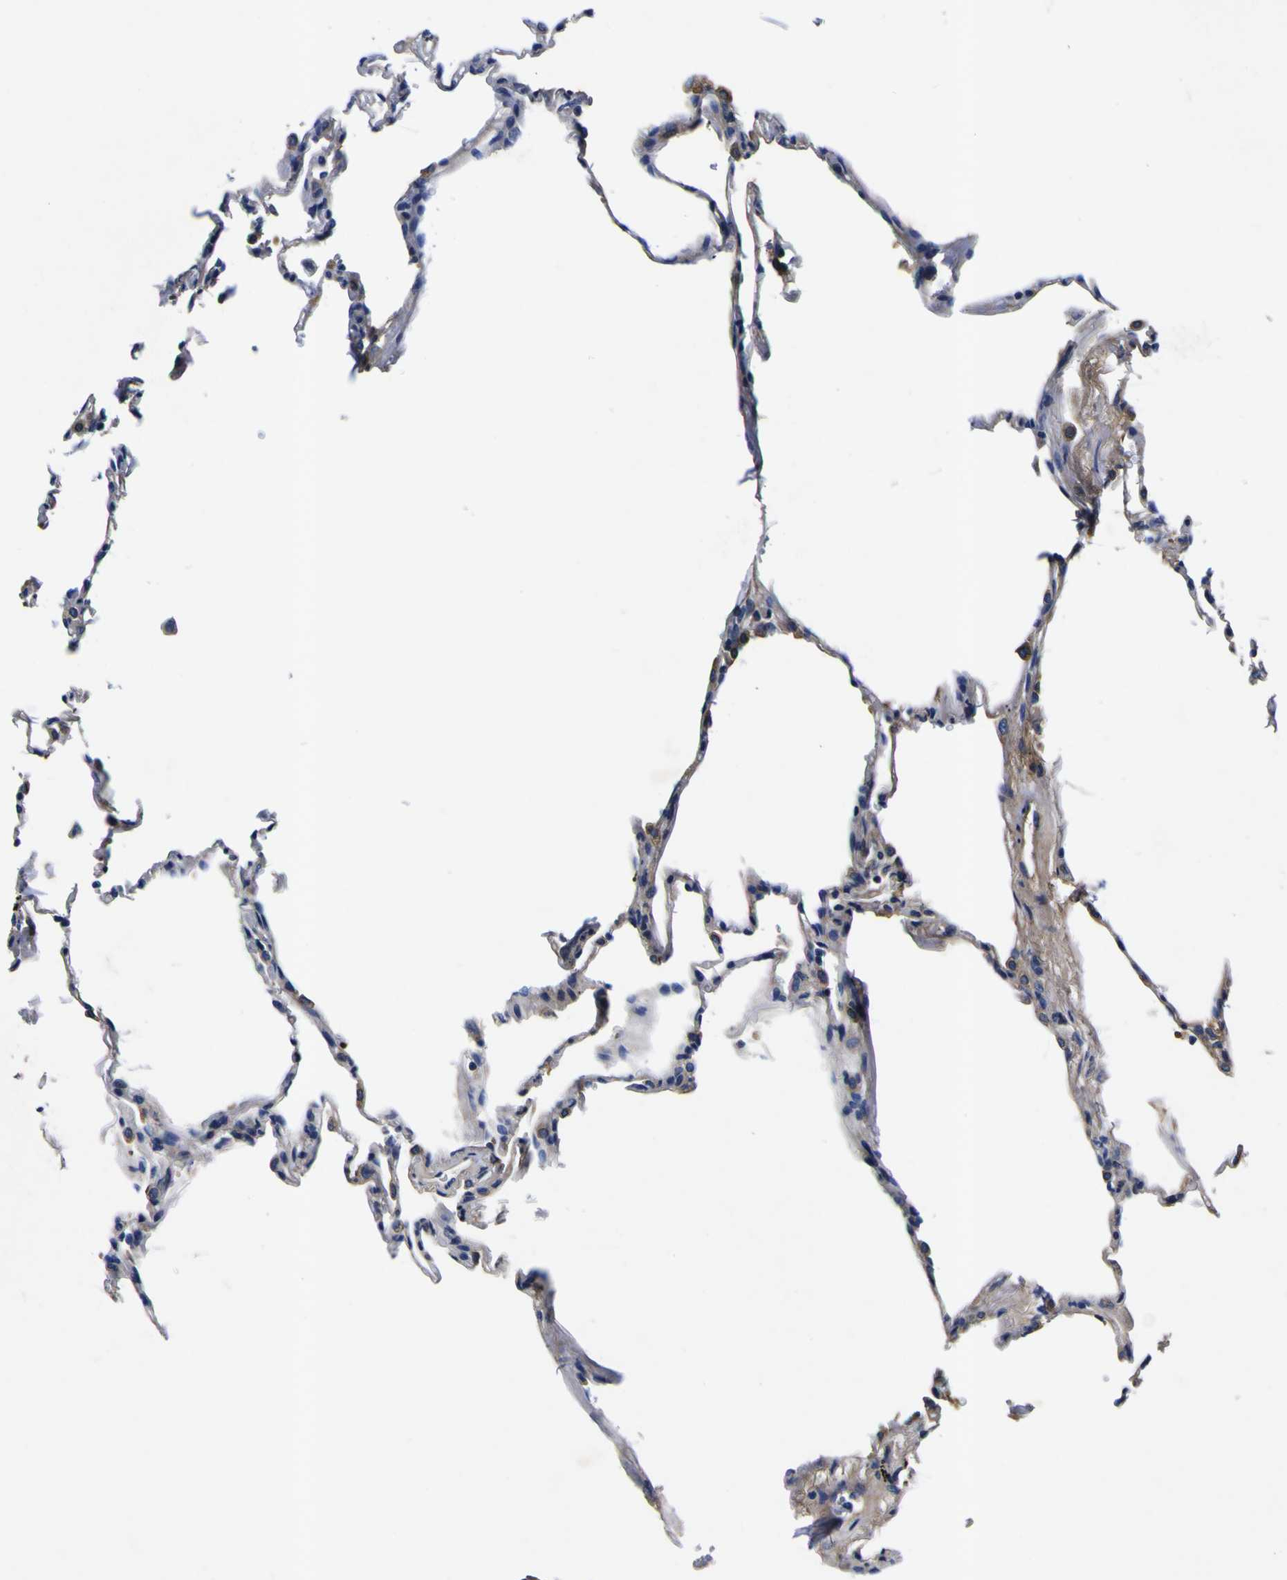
{"staining": {"intensity": "negative", "quantity": "none", "location": "none"}, "tissue": "lung", "cell_type": "Alveolar cells", "image_type": "normal", "snomed": [{"axis": "morphology", "description": "Normal tissue, NOS"}, {"axis": "topography", "description": "Lung"}], "caption": "Immunohistochemistry (IHC) image of normal lung: human lung stained with DAB exhibits no significant protein staining in alveolar cells. (Stains: DAB immunohistochemistry with hematoxylin counter stain, Microscopy: brightfield microscopy at high magnification).", "gene": "VASN", "patient": {"sex": "male", "age": 59}}